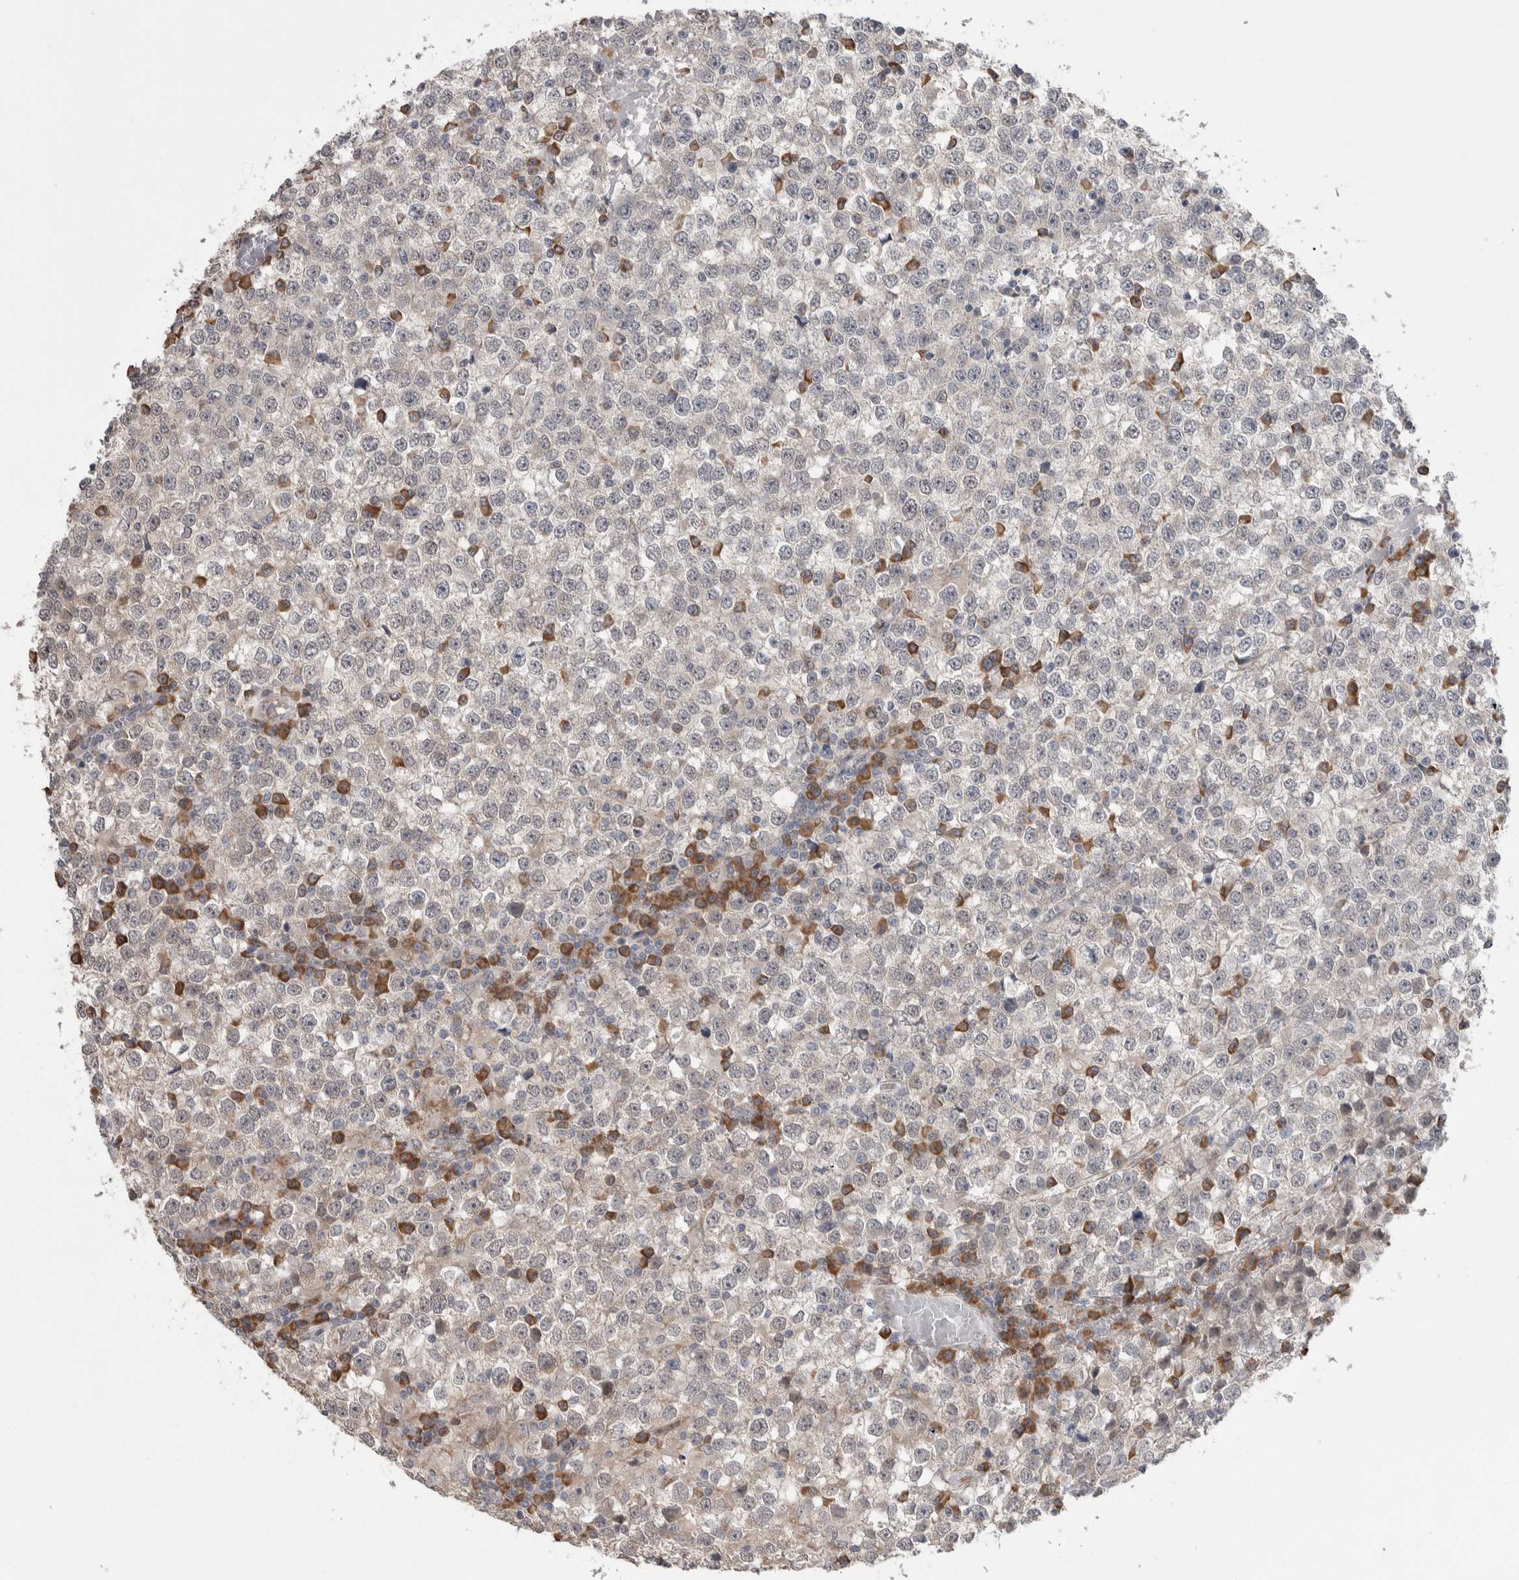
{"staining": {"intensity": "negative", "quantity": "none", "location": "none"}, "tissue": "testis cancer", "cell_type": "Tumor cells", "image_type": "cancer", "snomed": [{"axis": "morphology", "description": "Seminoma, NOS"}, {"axis": "topography", "description": "Testis"}], "caption": "Immunohistochemical staining of testis seminoma displays no significant staining in tumor cells.", "gene": "CUL2", "patient": {"sex": "male", "age": 65}}